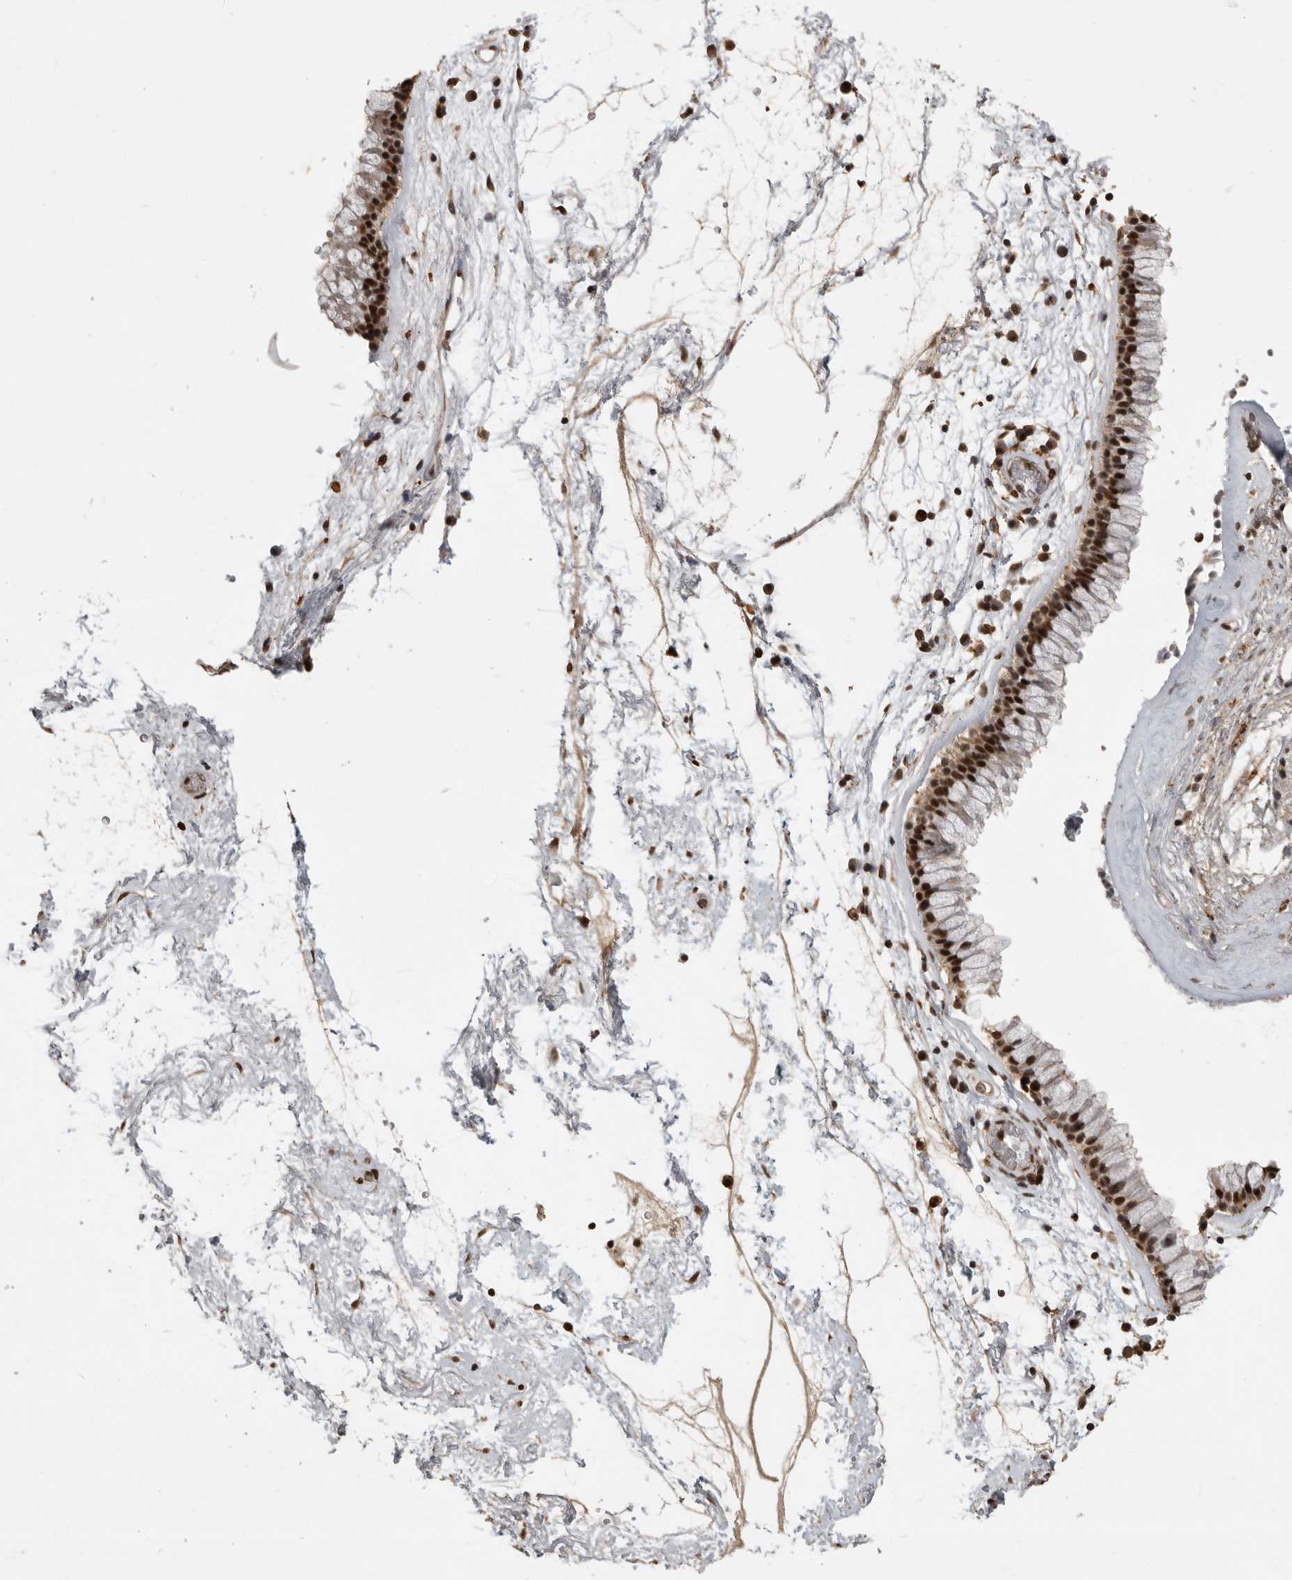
{"staining": {"intensity": "strong", "quantity": ">75%", "location": "nuclear"}, "tissue": "nasopharynx", "cell_type": "Respiratory epithelial cells", "image_type": "normal", "snomed": [{"axis": "morphology", "description": "Normal tissue, NOS"}, {"axis": "morphology", "description": "Inflammation, NOS"}, {"axis": "topography", "description": "Nasopharynx"}], "caption": "Immunohistochemical staining of unremarkable nasopharynx displays high levels of strong nuclear staining in about >75% of respiratory epithelial cells.", "gene": "CBLL1", "patient": {"sex": "male", "age": 48}}